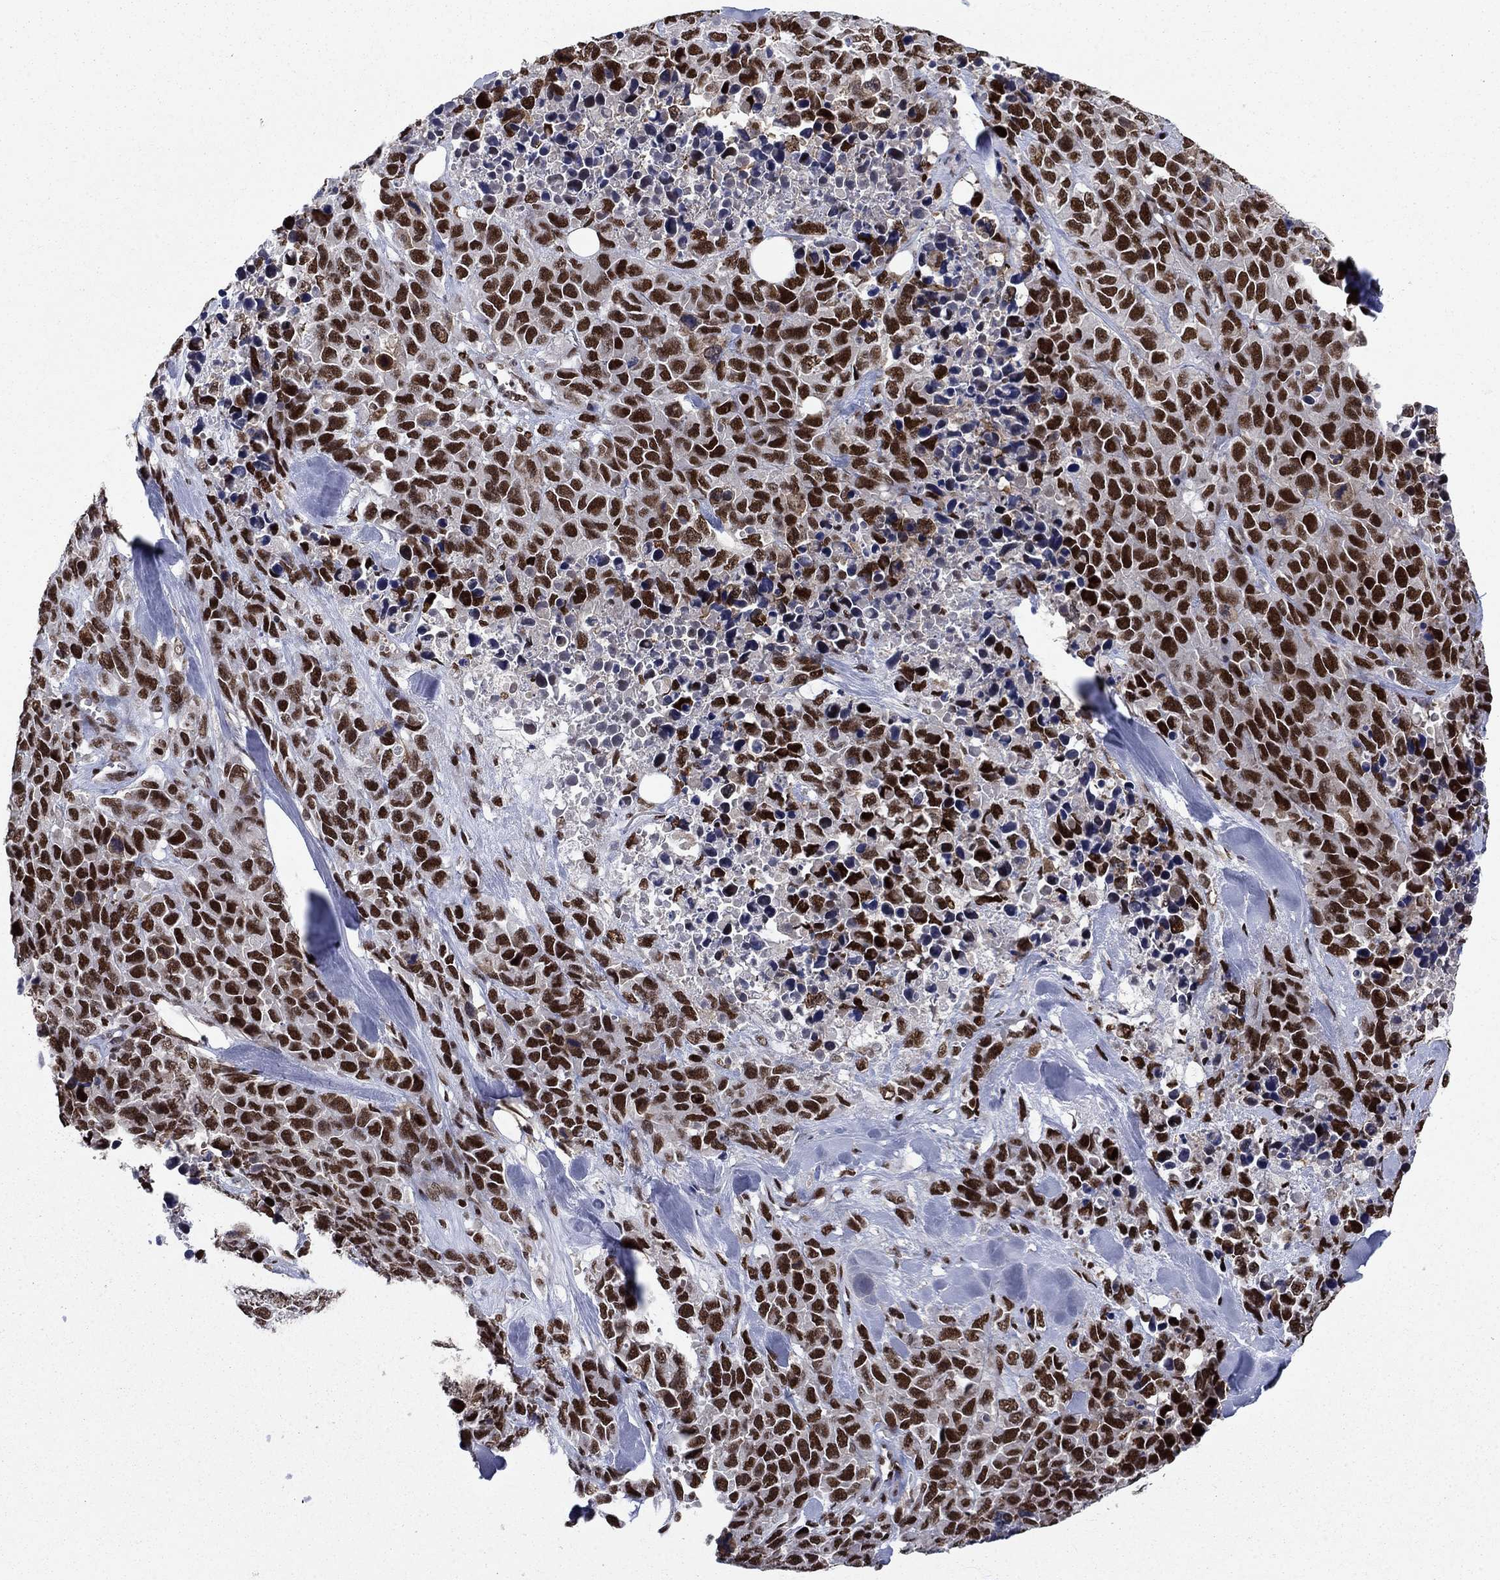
{"staining": {"intensity": "strong", "quantity": ">75%", "location": "nuclear"}, "tissue": "melanoma", "cell_type": "Tumor cells", "image_type": "cancer", "snomed": [{"axis": "morphology", "description": "Malignant melanoma, Metastatic site"}, {"axis": "topography", "description": "Skin"}], "caption": "Protein staining by immunohistochemistry exhibits strong nuclear staining in approximately >75% of tumor cells in melanoma. The staining was performed using DAB (3,3'-diaminobenzidine) to visualize the protein expression in brown, while the nuclei were stained in blue with hematoxylin (Magnification: 20x).", "gene": "RPRD1B", "patient": {"sex": "male", "age": 84}}